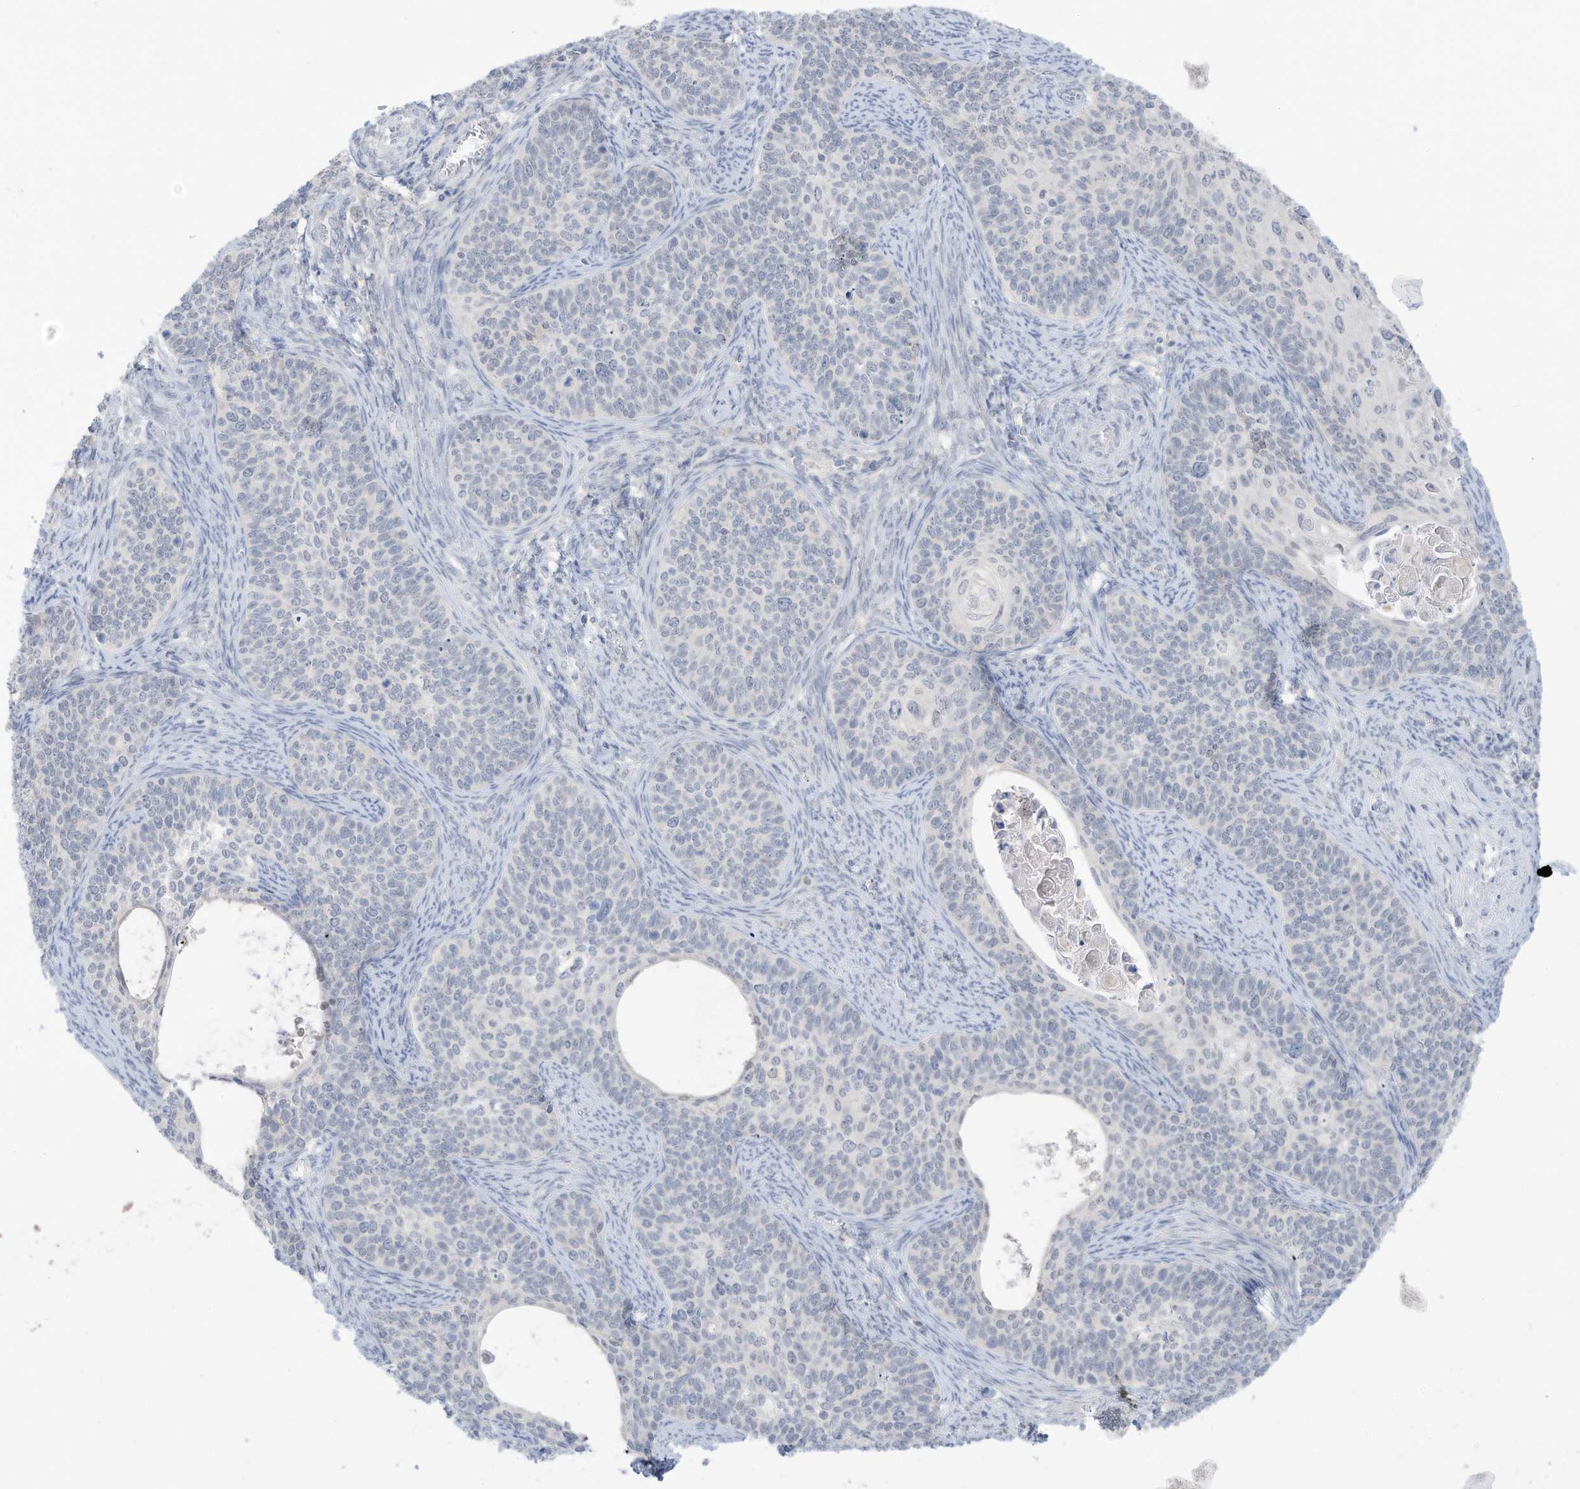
{"staining": {"intensity": "negative", "quantity": "none", "location": "none"}, "tissue": "cervical cancer", "cell_type": "Tumor cells", "image_type": "cancer", "snomed": [{"axis": "morphology", "description": "Squamous cell carcinoma, NOS"}, {"axis": "topography", "description": "Cervix"}], "caption": "Immunohistochemistry photomicrograph of squamous cell carcinoma (cervical) stained for a protein (brown), which shows no staining in tumor cells.", "gene": "OGT", "patient": {"sex": "female", "age": 33}}